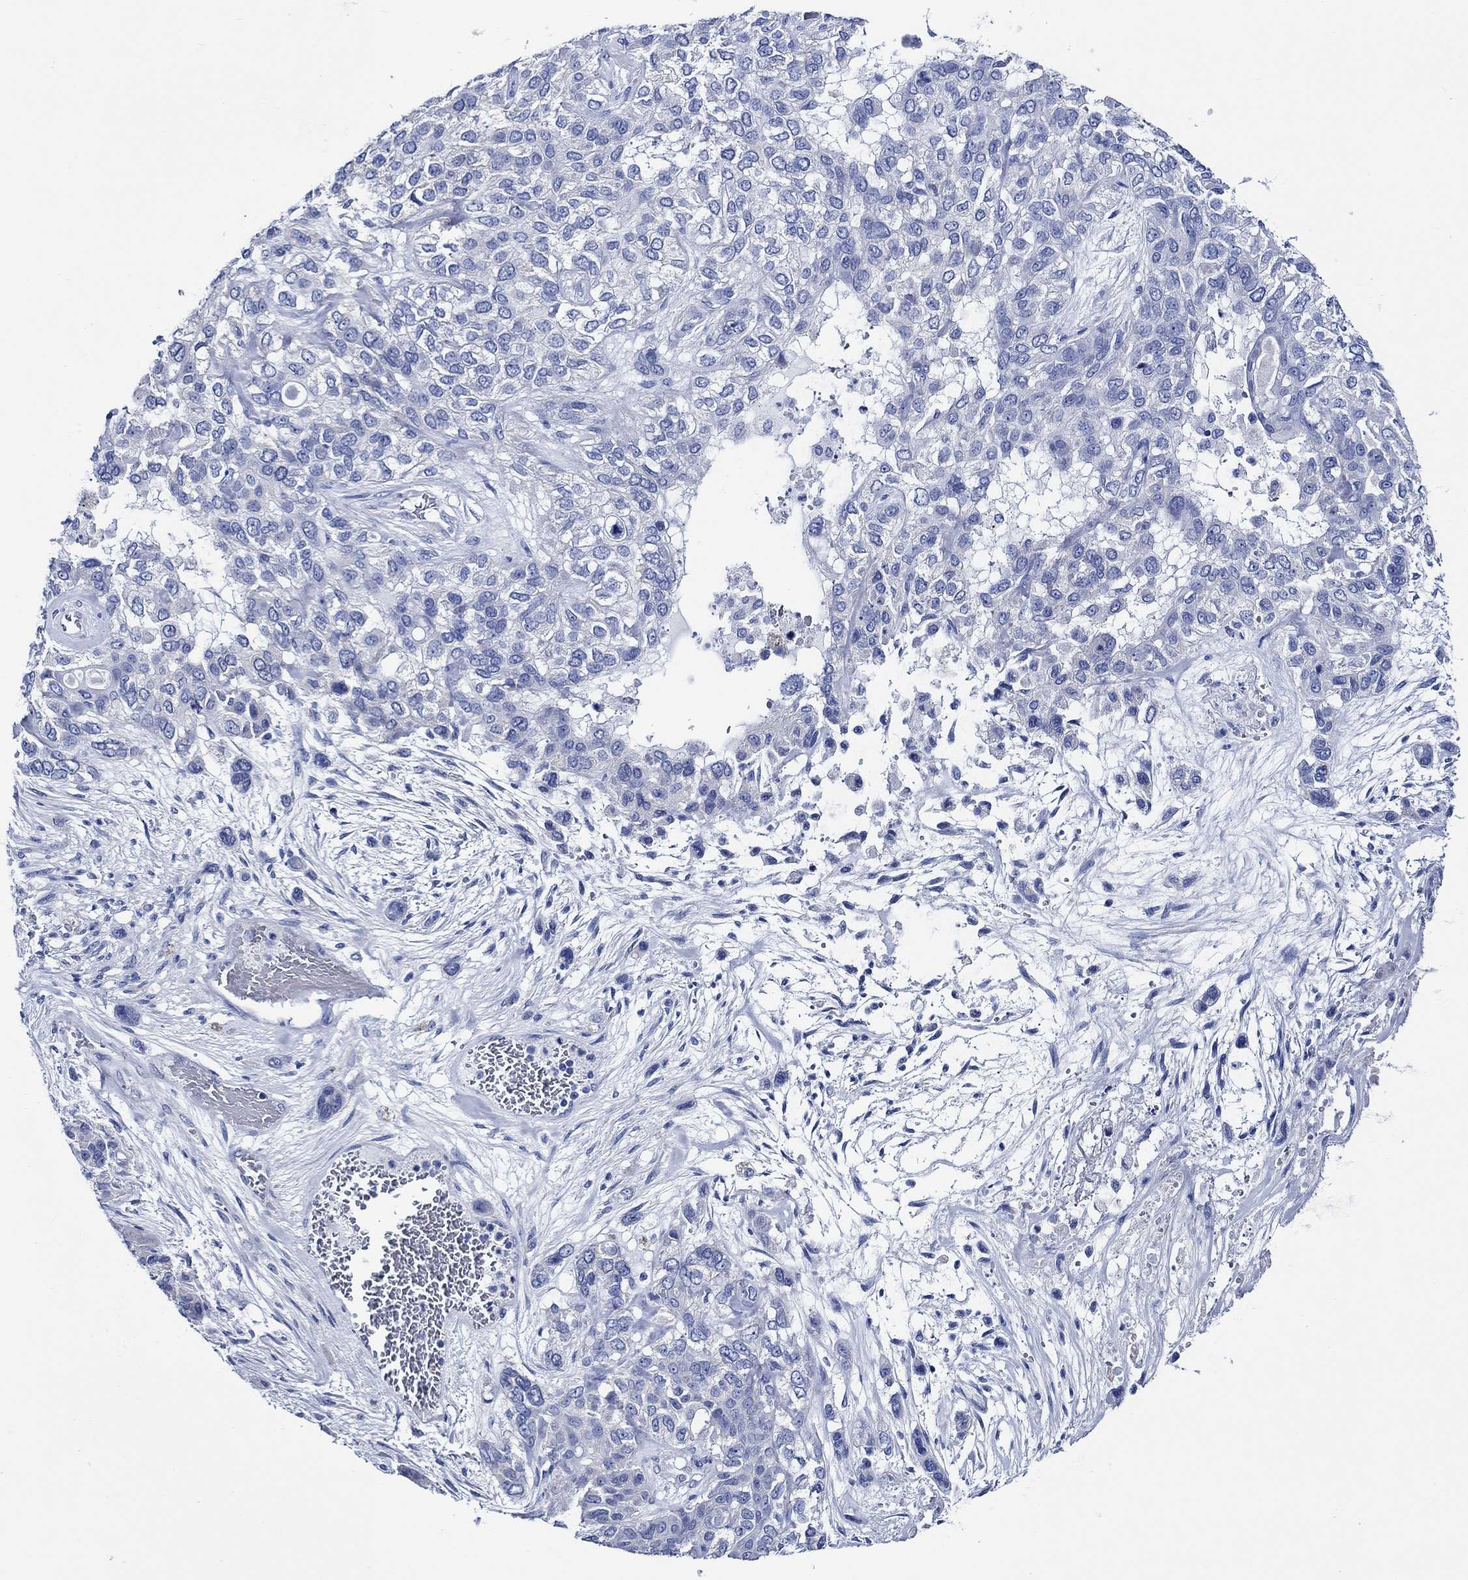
{"staining": {"intensity": "negative", "quantity": "none", "location": "none"}, "tissue": "lung cancer", "cell_type": "Tumor cells", "image_type": "cancer", "snomed": [{"axis": "morphology", "description": "Squamous cell carcinoma, NOS"}, {"axis": "topography", "description": "Lung"}], "caption": "Squamous cell carcinoma (lung) was stained to show a protein in brown. There is no significant expression in tumor cells.", "gene": "WDR62", "patient": {"sex": "female", "age": 70}}